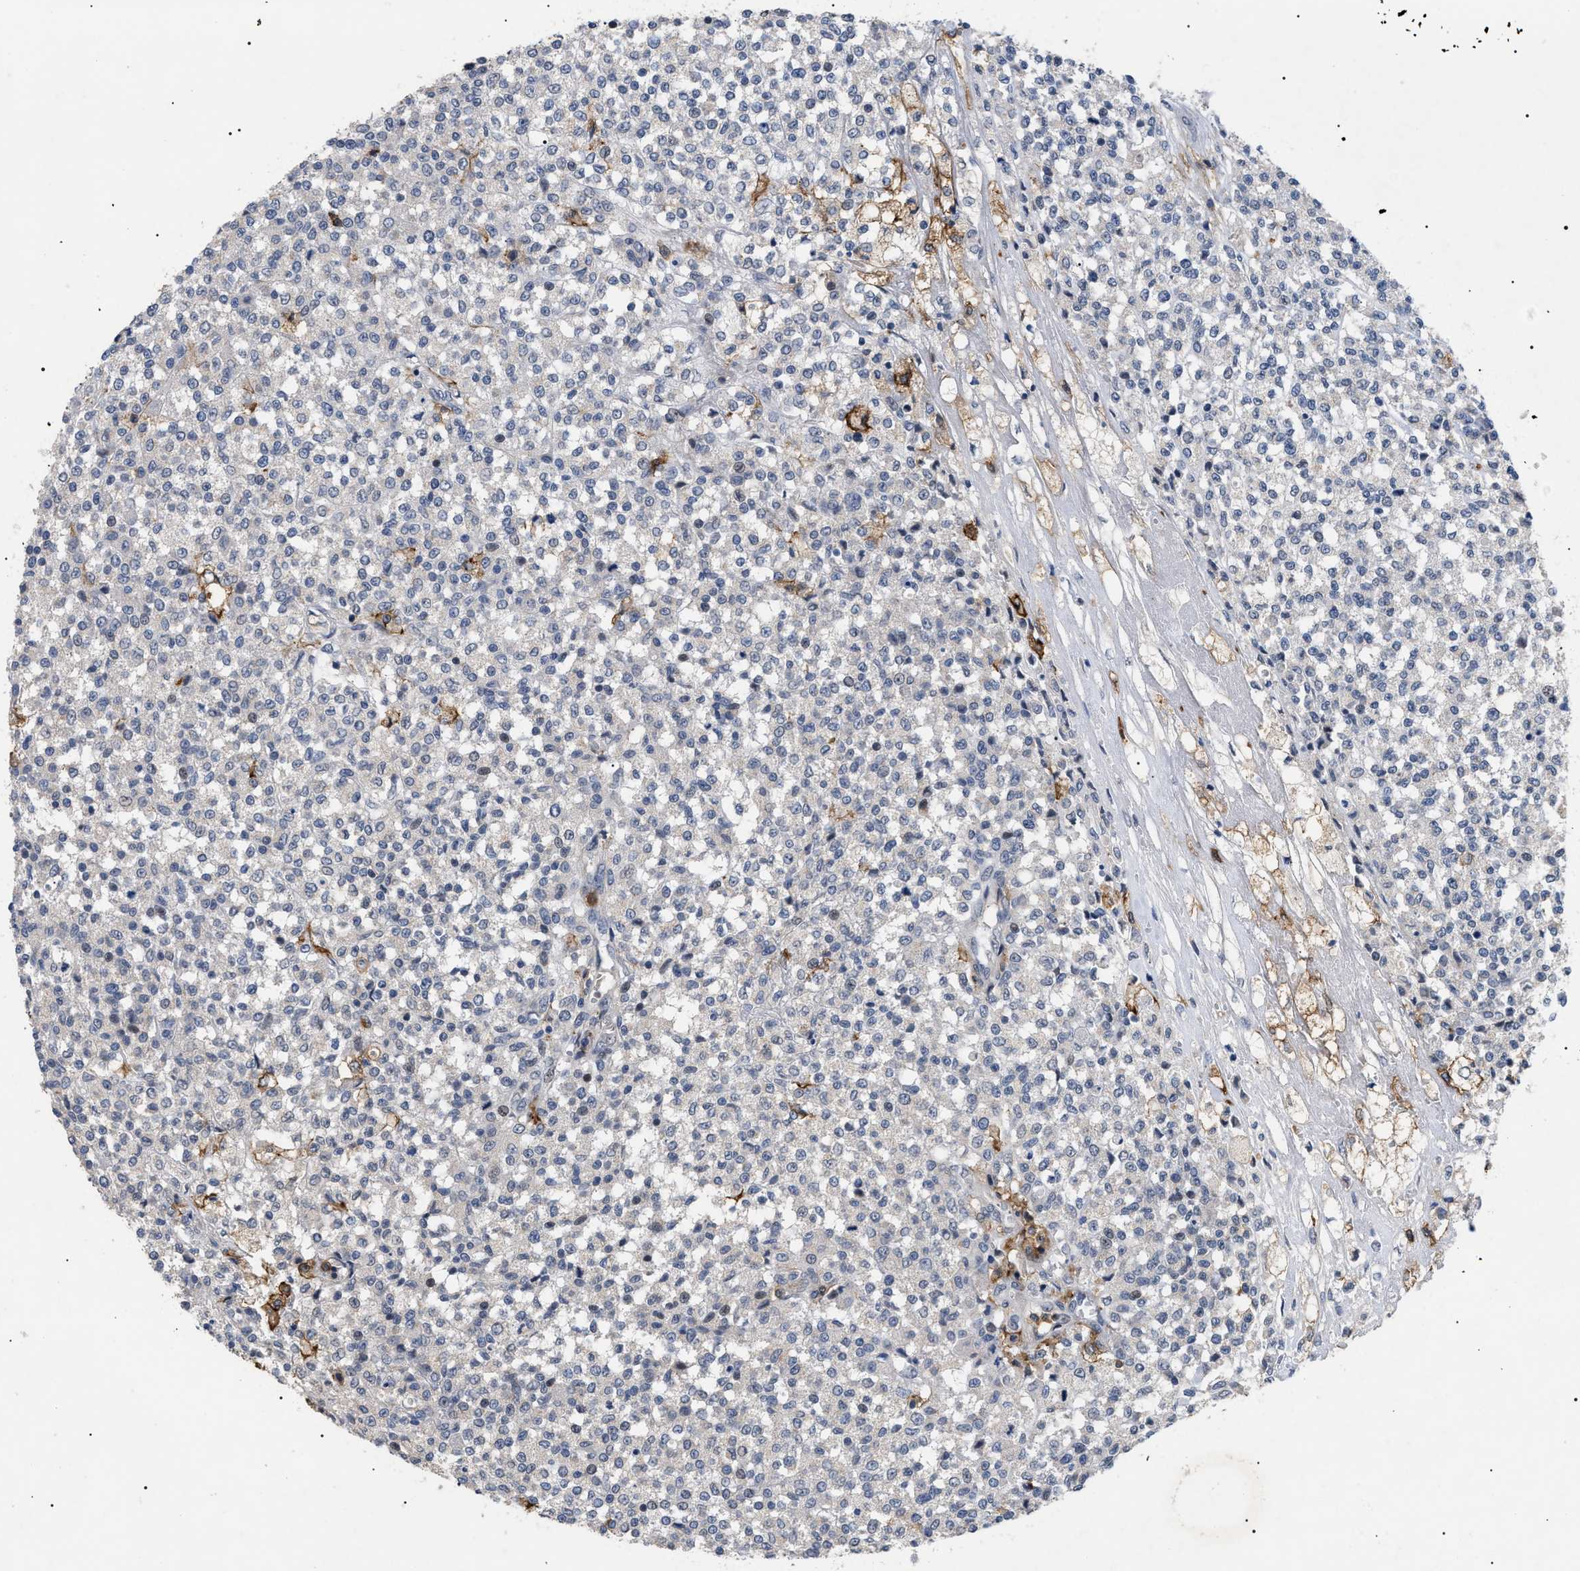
{"staining": {"intensity": "negative", "quantity": "none", "location": "none"}, "tissue": "testis cancer", "cell_type": "Tumor cells", "image_type": "cancer", "snomed": [{"axis": "morphology", "description": "Seminoma, NOS"}, {"axis": "topography", "description": "Testis"}], "caption": "The image exhibits no staining of tumor cells in testis cancer. Brightfield microscopy of immunohistochemistry (IHC) stained with DAB (3,3'-diaminobenzidine) (brown) and hematoxylin (blue), captured at high magnification.", "gene": "CD300A", "patient": {"sex": "male", "age": 59}}